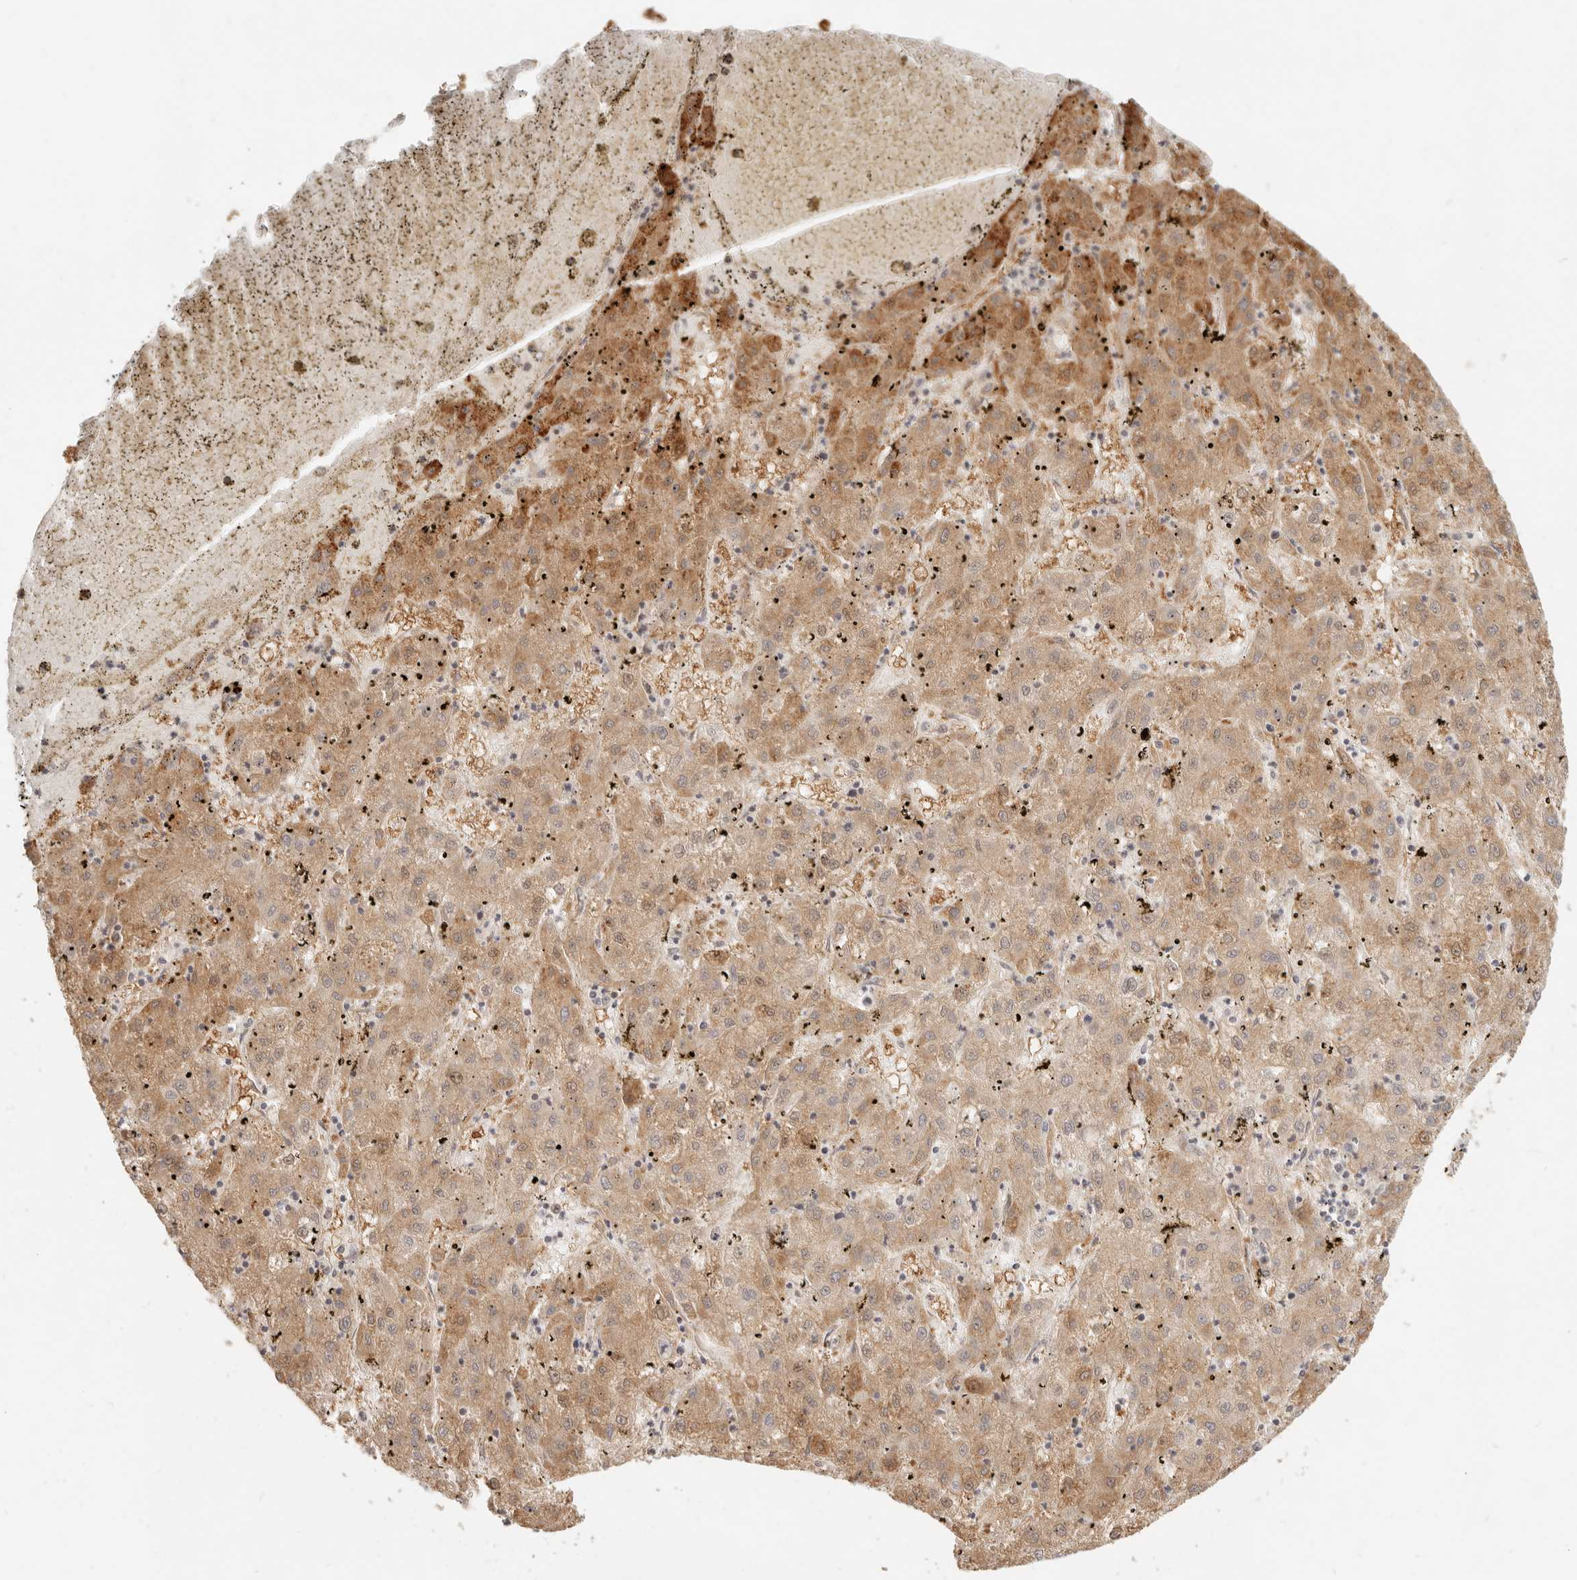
{"staining": {"intensity": "moderate", "quantity": ">75%", "location": "cytoplasmic/membranous"}, "tissue": "liver cancer", "cell_type": "Tumor cells", "image_type": "cancer", "snomed": [{"axis": "morphology", "description": "Carcinoma, Hepatocellular, NOS"}, {"axis": "topography", "description": "Liver"}], "caption": "DAB (3,3'-diaminobenzidine) immunohistochemical staining of hepatocellular carcinoma (liver) demonstrates moderate cytoplasmic/membranous protein expression in about >75% of tumor cells.", "gene": "TUFT1", "patient": {"sex": "male", "age": 72}}